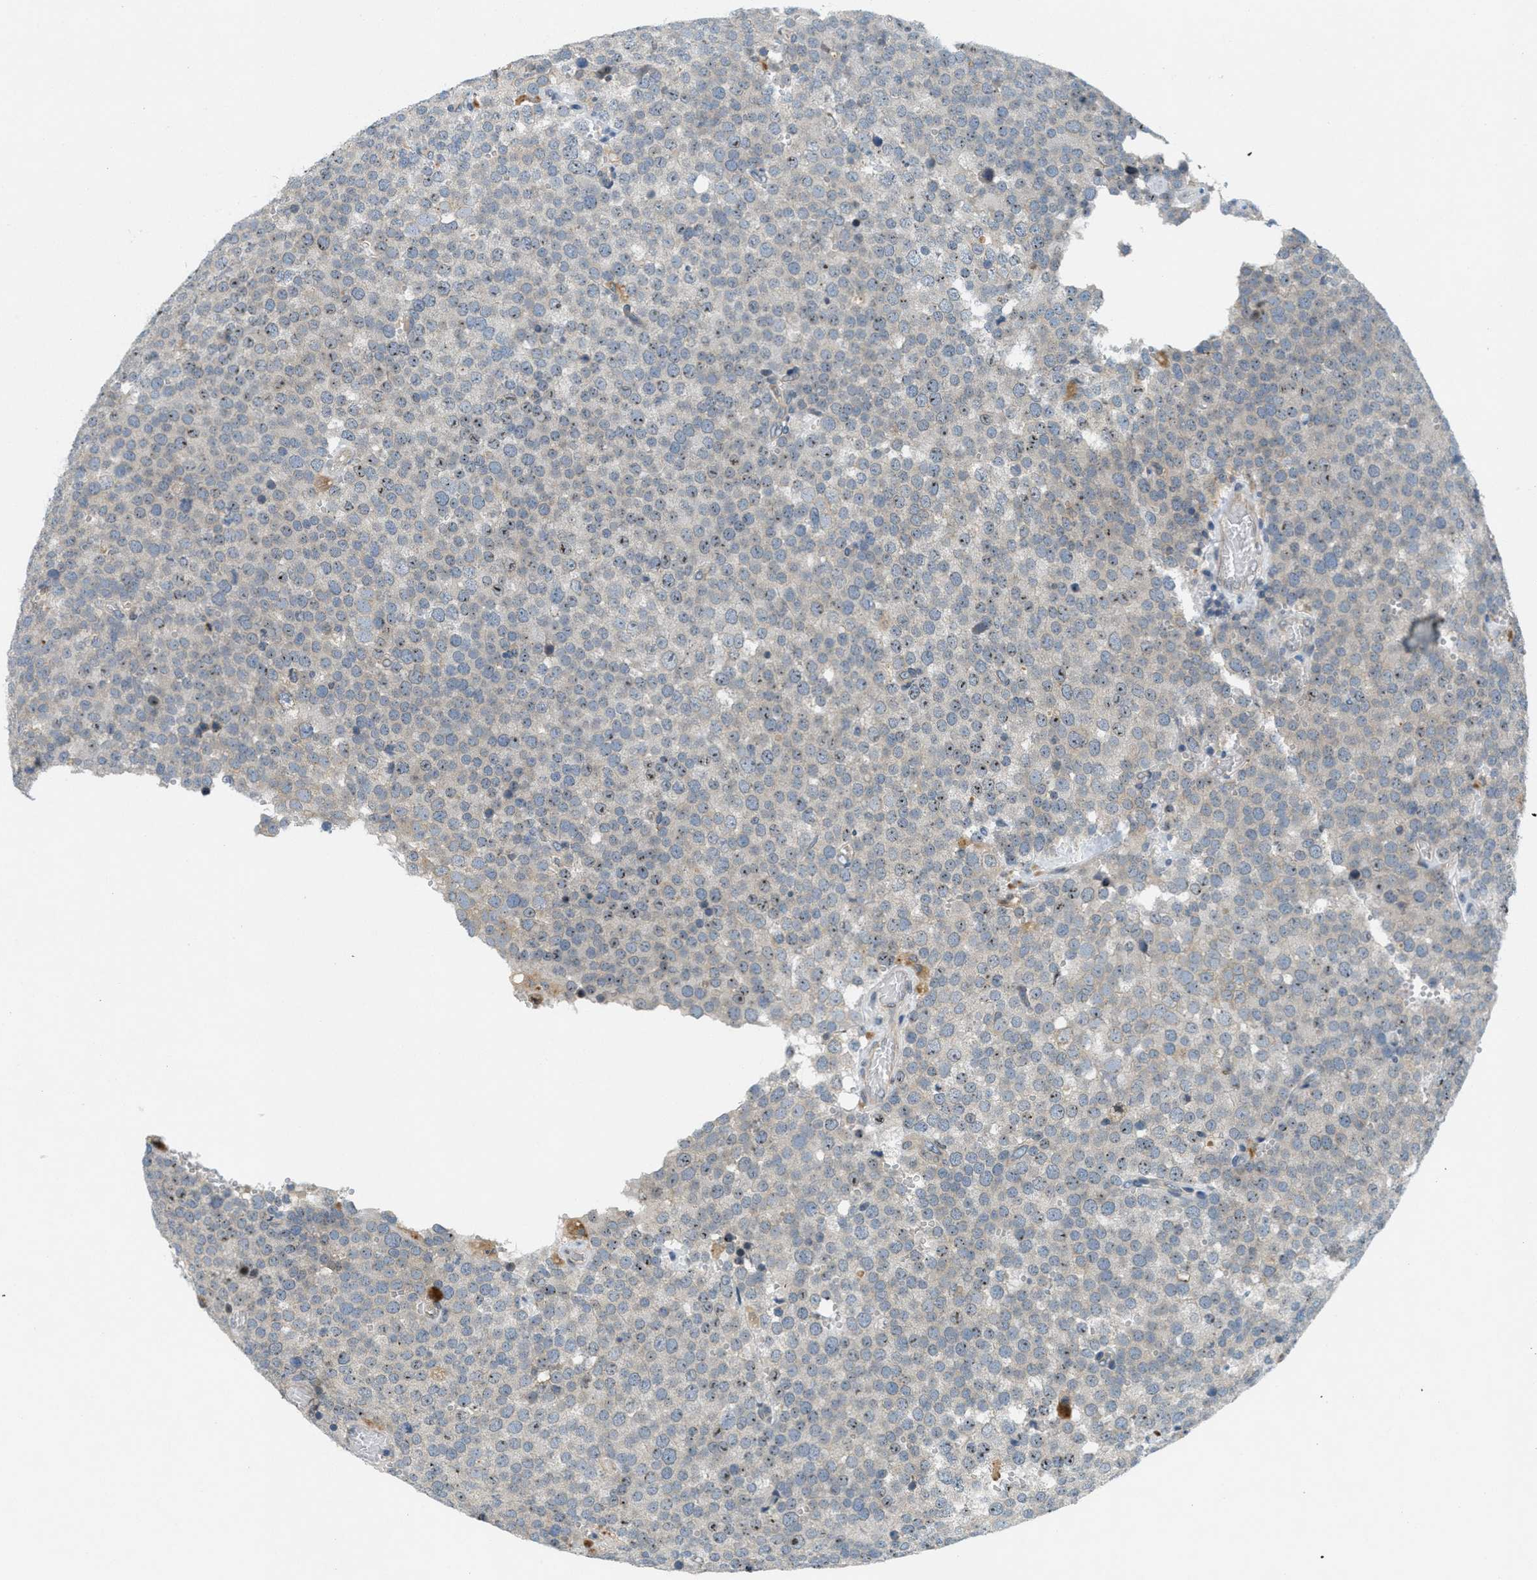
{"staining": {"intensity": "weak", "quantity": "<25%", "location": "nuclear"}, "tissue": "testis cancer", "cell_type": "Tumor cells", "image_type": "cancer", "snomed": [{"axis": "morphology", "description": "Normal tissue, NOS"}, {"axis": "morphology", "description": "Seminoma, NOS"}, {"axis": "topography", "description": "Testis"}], "caption": "Immunohistochemistry (IHC) image of neoplastic tissue: human seminoma (testis) stained with DAB demonstrates no significant protein staining in tumor cells.", "gene": "SIGMAR1", "patient": {"sex": "male", "age": 71}}